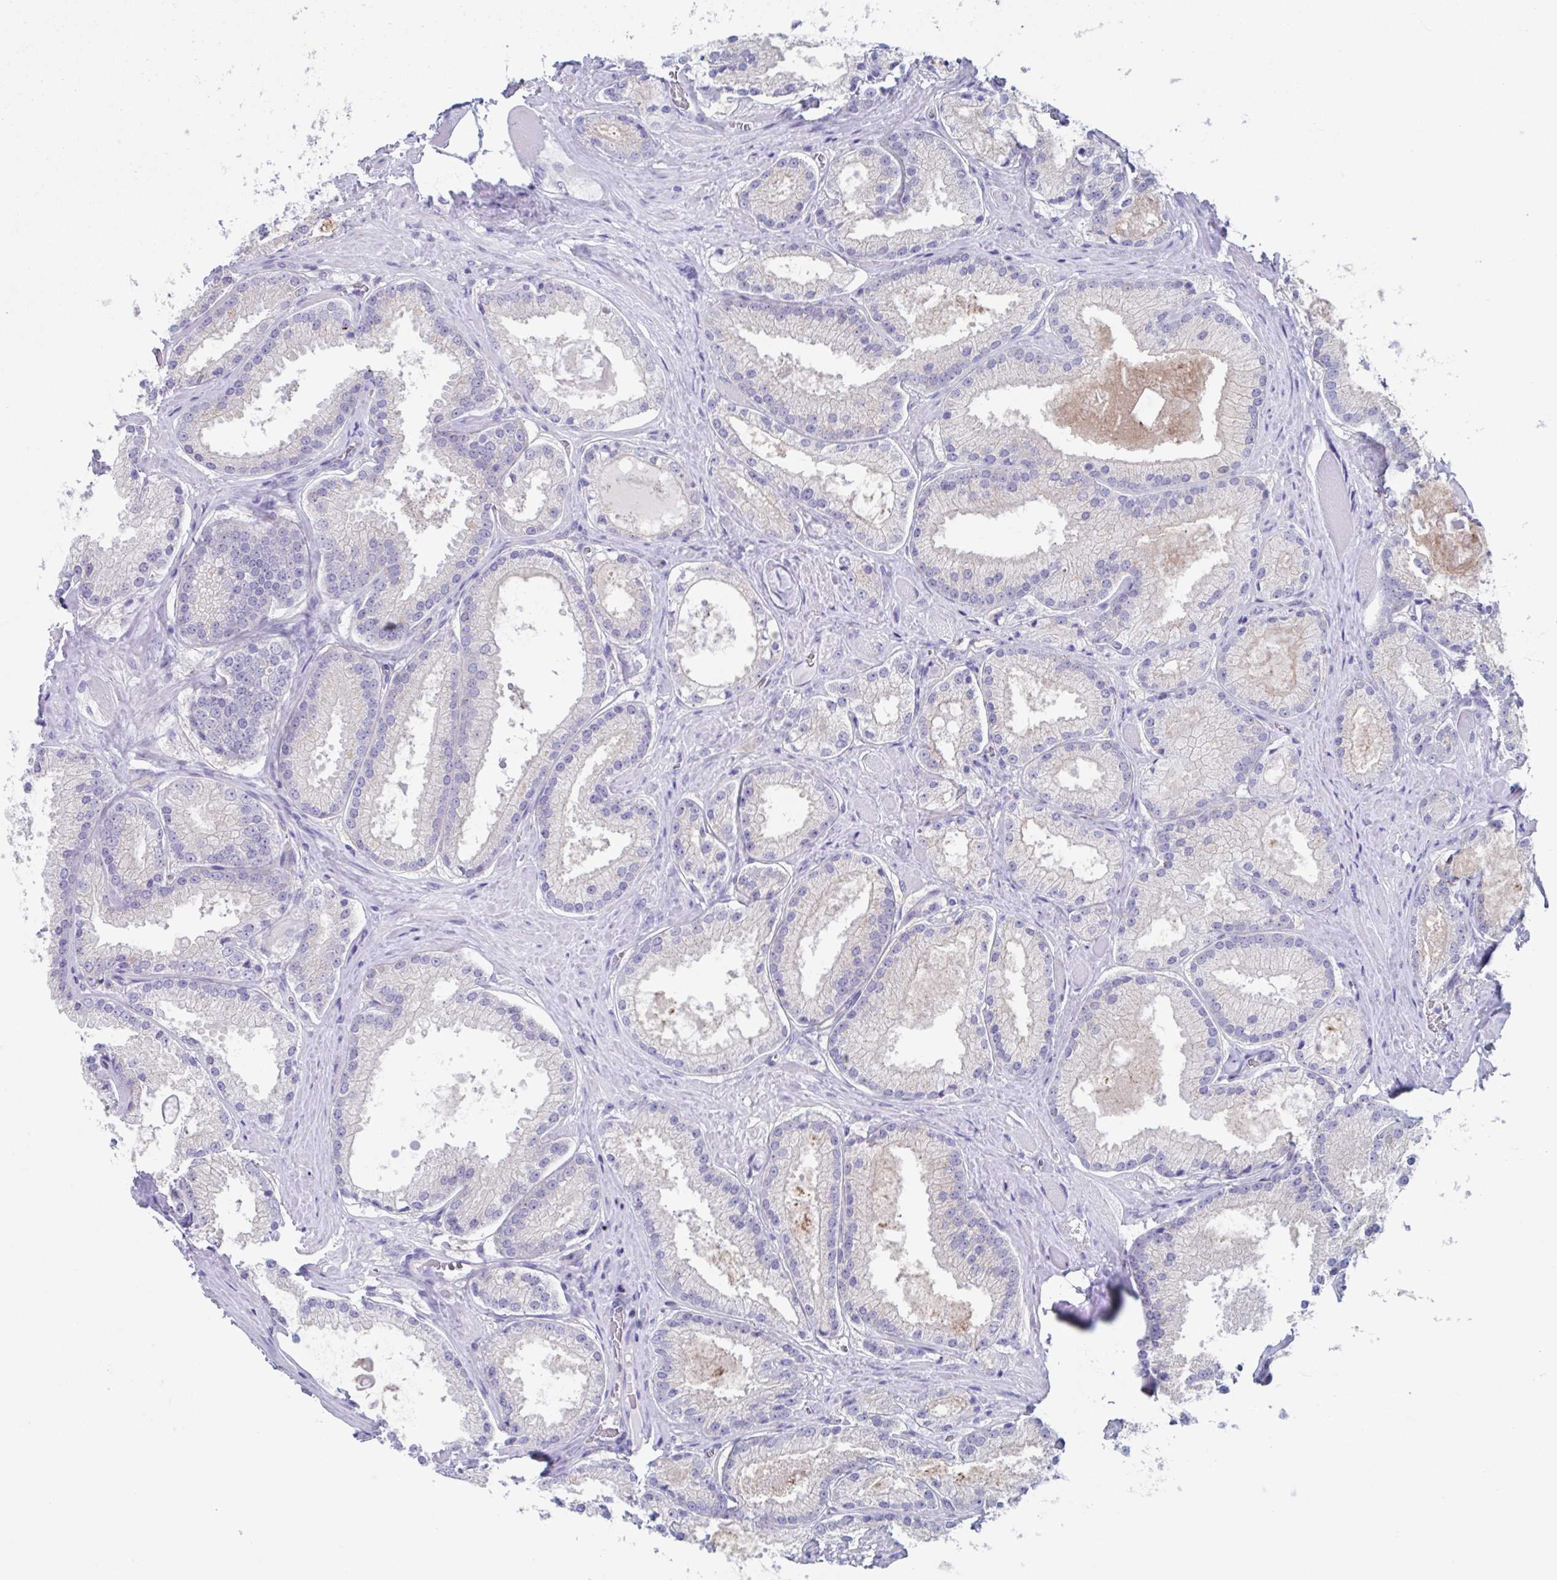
{"staining": {"intensity": "negative", "quantity": "none", "location": "none"}, "tissue": "prostate cancer", "cell_type": "Tumor cells", "image_type": "cancer", "snomed": [{"axis": "morphology", "description": "Adenocarcinoma, High grade"}, {"axis": "topography", "description": "Prostate"}], "caption": "Immunohistochemistry histopathology image of neoplastic tissue: human prostate adenocarcinoma (high-grade) stained with DAB reveals no significant protein expression in tumor cells.", "gene": "CHMP5", "patient": {"sex": "male", "age": 68}}